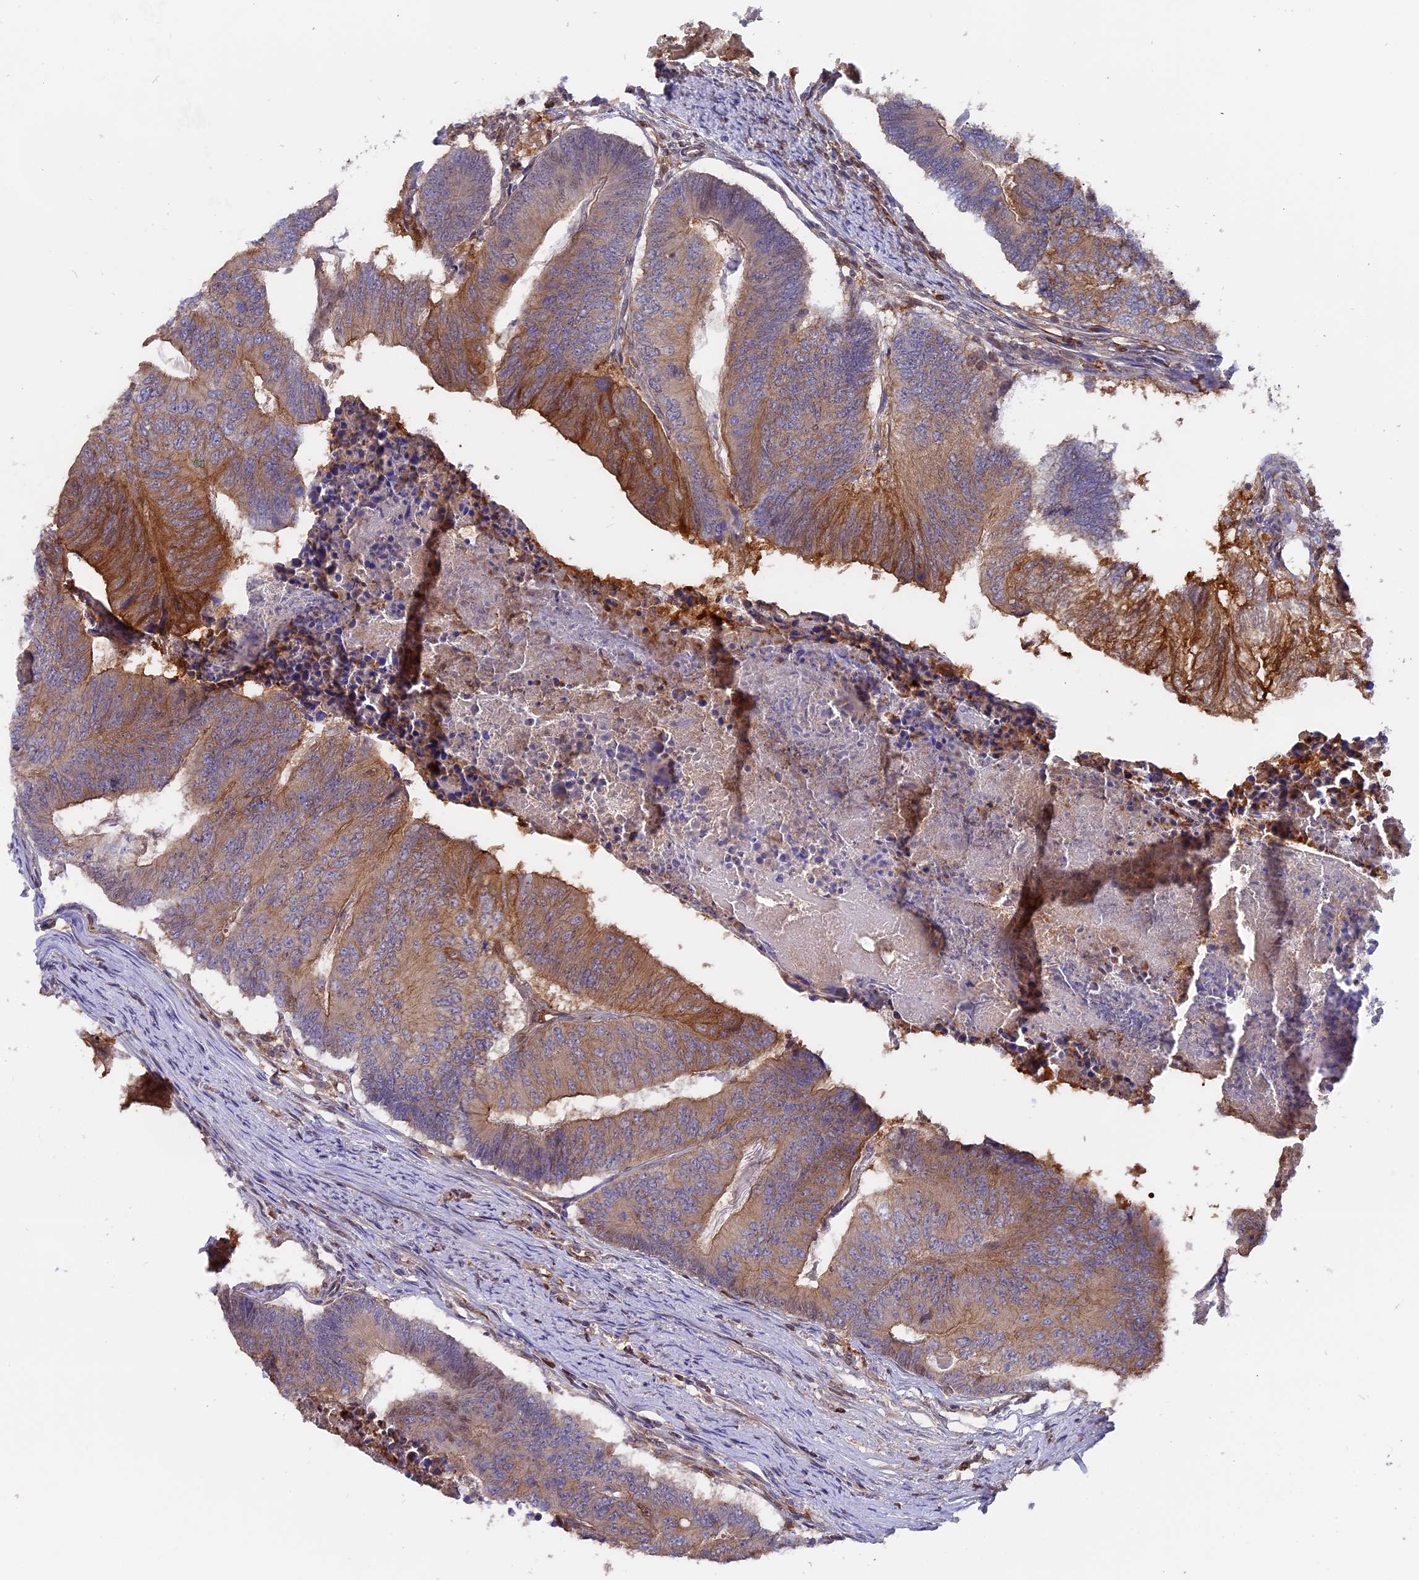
{"staining": {"intensity": "moderate", "quantity": ">75%", "location": "cytoplasmic/membranous"}, "tissue": "colorectal cancer", "cell_type": "Tumor cells", "image_type": "cancer", "snomed": [{"axis": "morphology", "description": "Adenocarcinoma, NOS"}, {"axis": "topography", "description": "Colon"}], "caption": "Tumor cells show moderate cytoplasmic/membranous expression in approximately >75% of cells in adenocarcinoma (colorectal).", "gene": "FAM118B", "patient": {"sex": "female", "age": 67}}